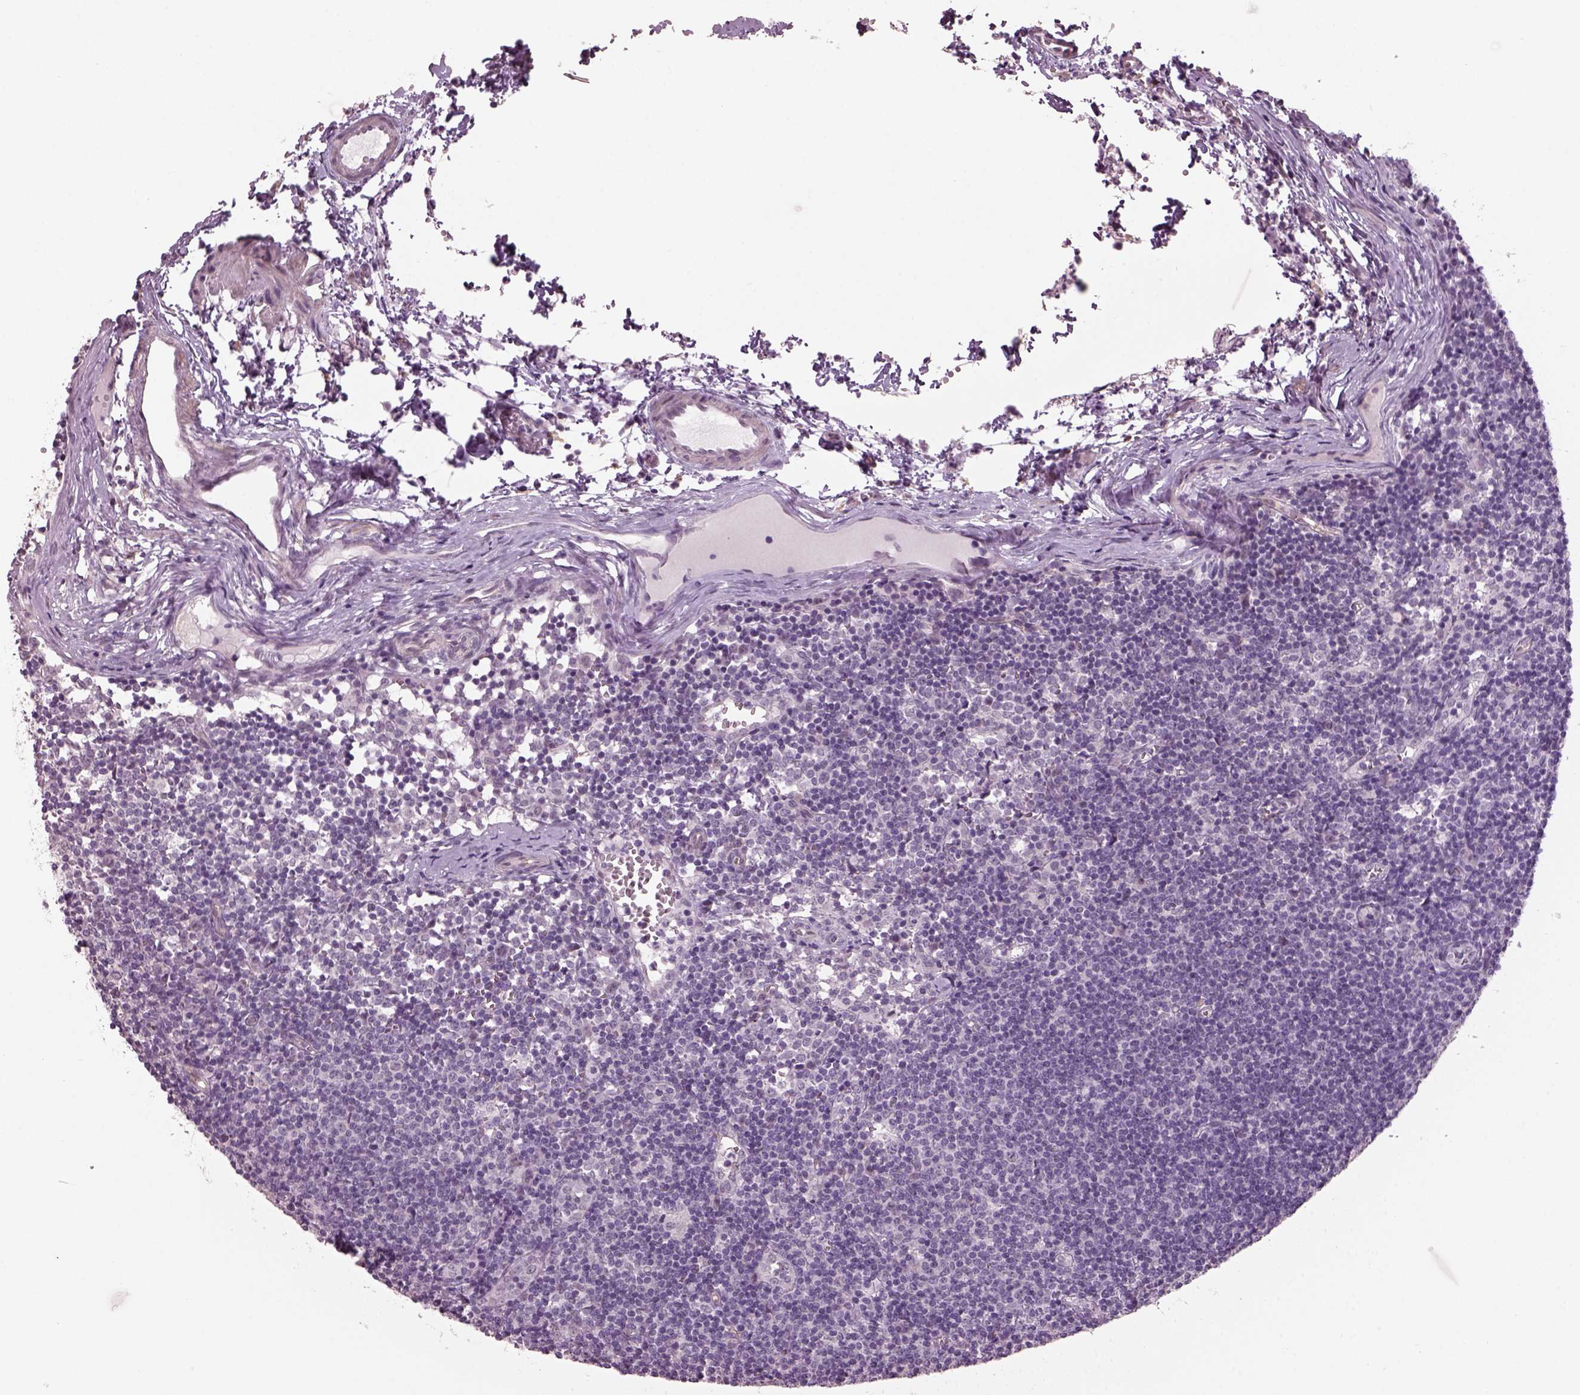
{"staining": {"intensity": "negative", "quantity": "none", "location": "none"}, "tissue": "lymph node", "cell_type": "Germinal center cells", "image_type": "normal", "snomed": [{"axis": "morphology", "description": "Normal tissue, NOS"}, {"axis": "topography", "description": "Lymph node"}], "caption": "This is a micrograph of IHC staining of benign lymph node, which shows no expression in germinal center cells. (DAB (3,3'-diaminobenzidine) IHC visualized using brightfield microscopy, high magnification).", "gene": "NAT8B", "patient": {"sex": "female", "age": 52}}